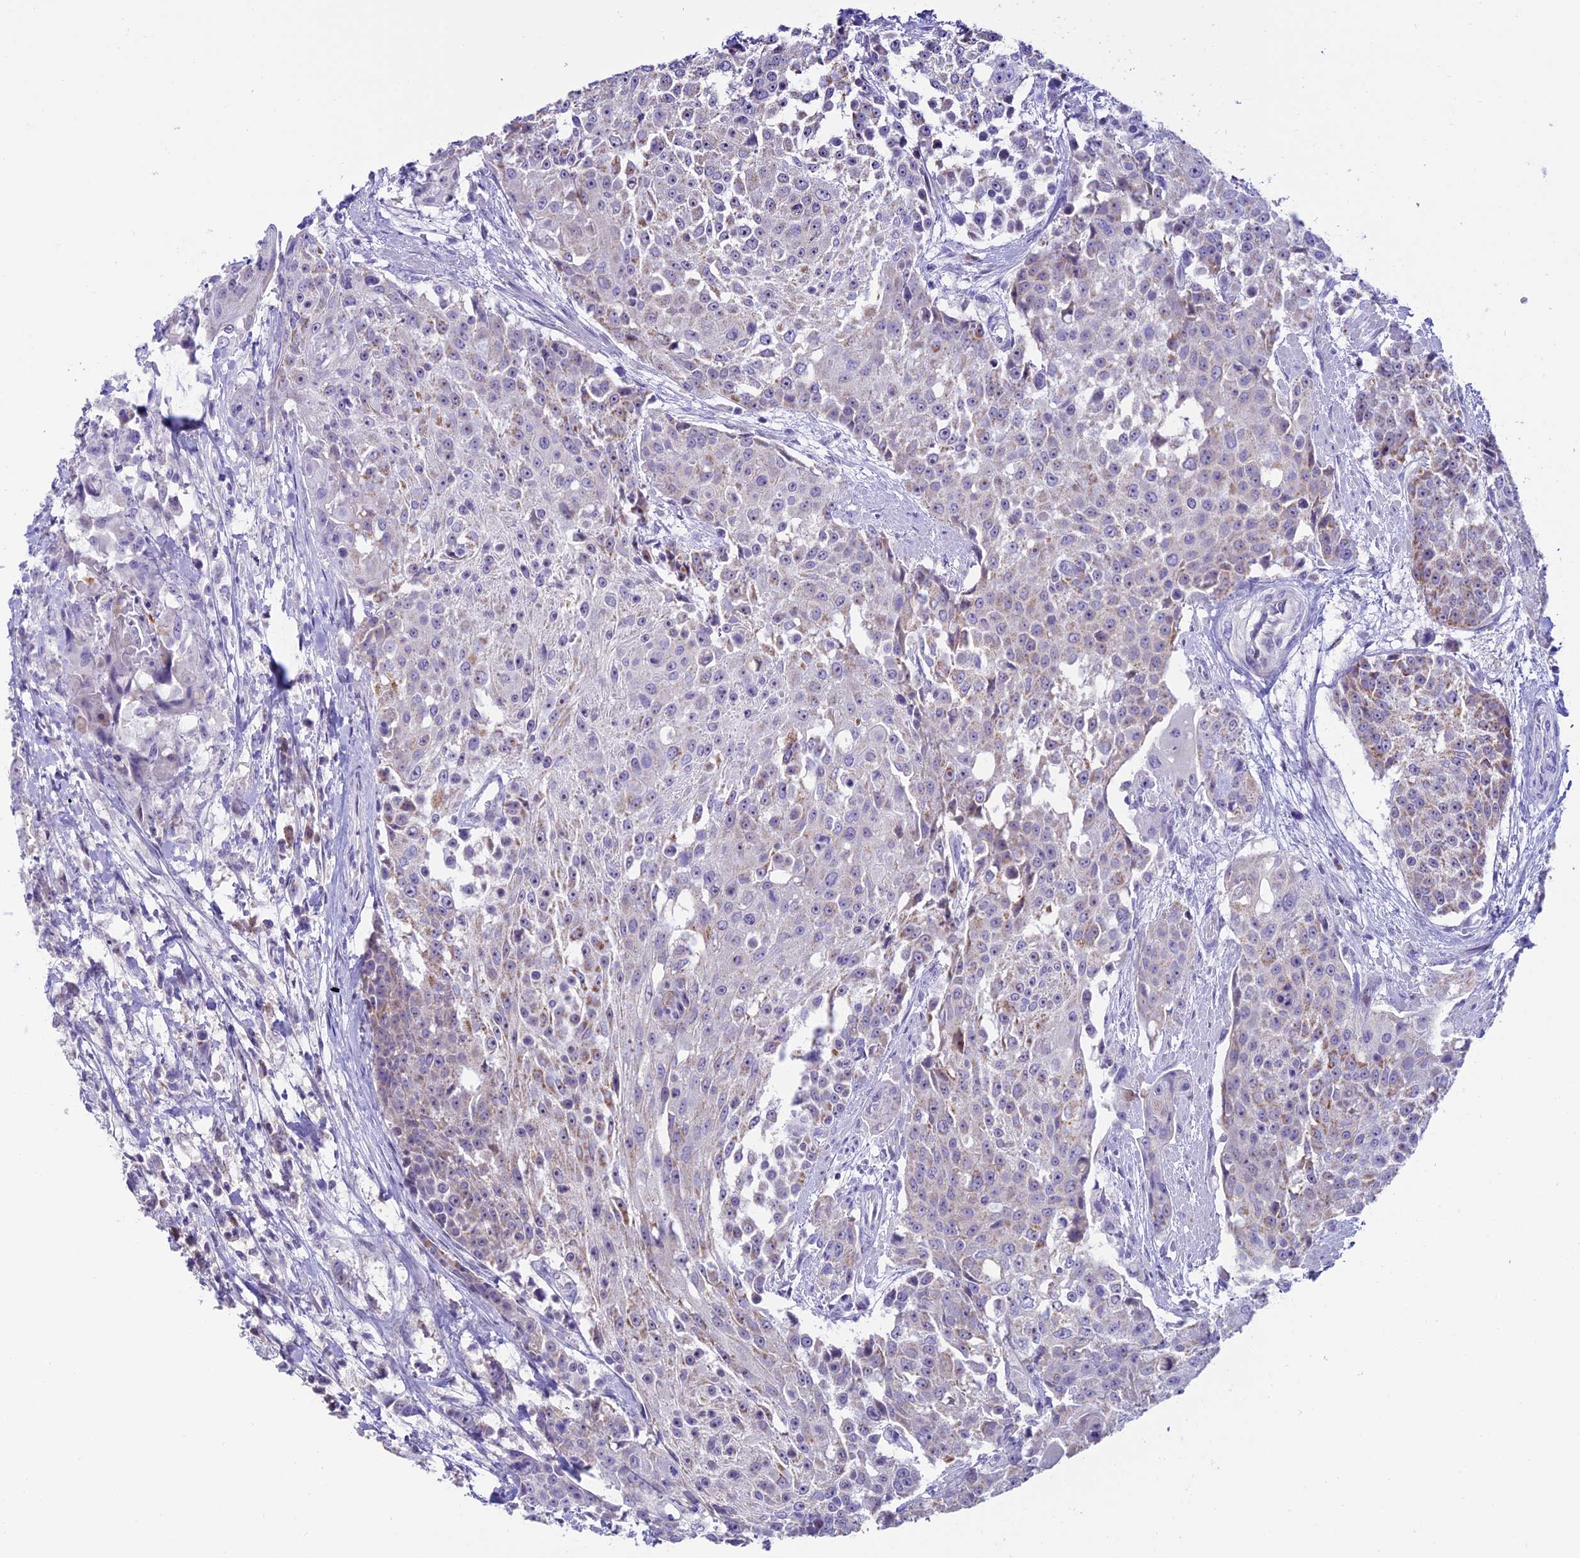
{"staining": {"intensity": "weak", "quantity": "<25%", "location": "cytoplasmic/membranous"}, "tissue": "urothelial cancer", "cell_type": "Tumor cells", "image_type": "cancer", "snomed": [{"axis": "morphology", "description": "Urothelial carcinoma, High grade"}, {"axis": "topography", "description": "Urinary bladder"}], "caption": "Photomicrograph shows no protein expression in tumor cells of urothelial cancer tissue.", "gene": "SLC10A1", "patient": {"sex": "female", "age": 63}}